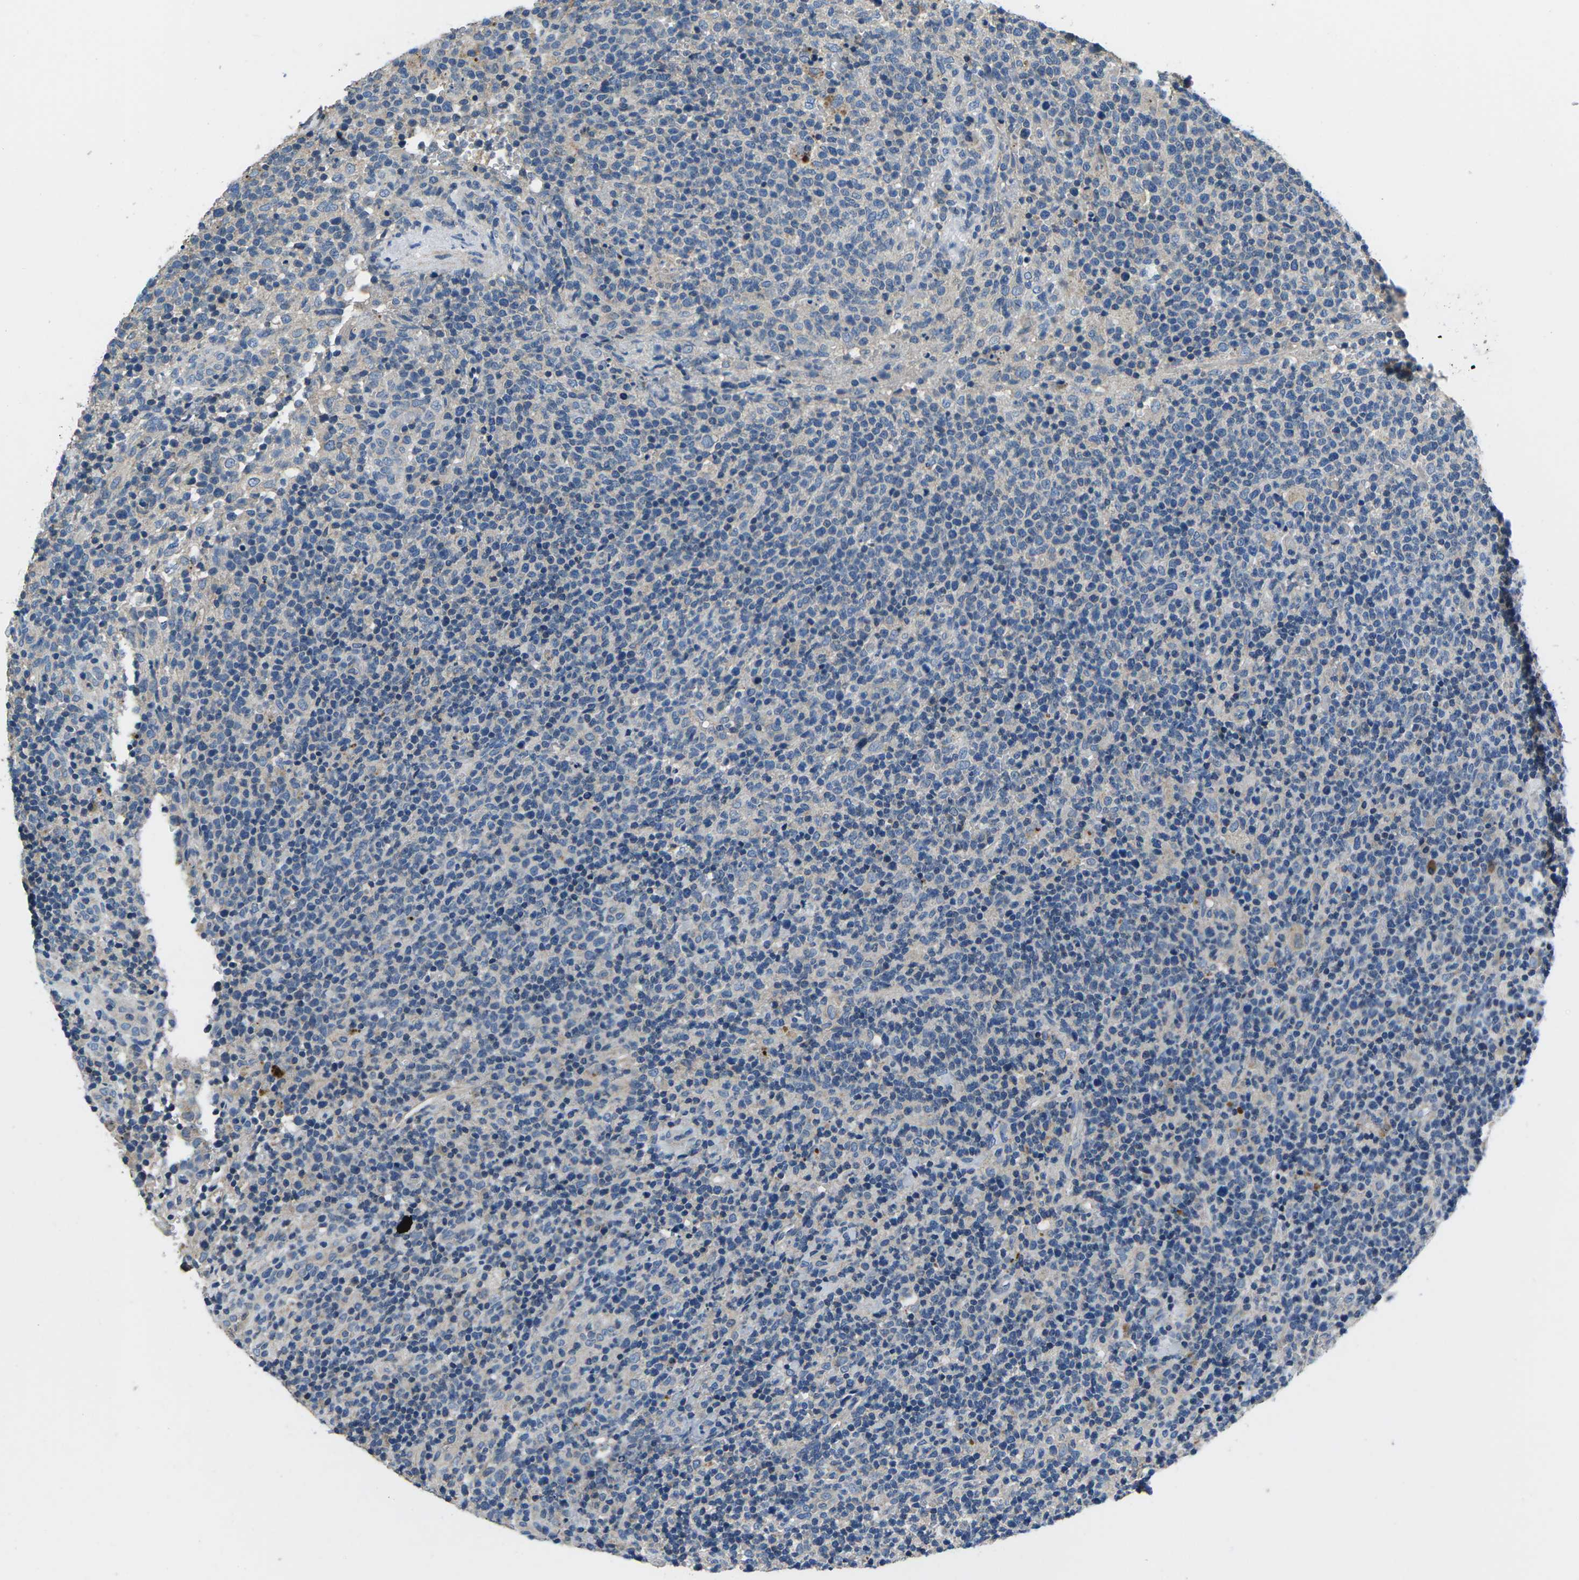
{"staining": {"intensity": "negative", "quantity": "none", "location": "none"}, "tissue": "lymphoma", "cell_type": "Tumor cells", "image_type": "cancer", "snomed": [{"axis": "morphology", "description": "Malignant lymphoma, non-Hodgkin's type, High grade"}, {"axis": "topography", "description": "Lymph node"}], "caption": "The IHC histopathology image has no significant expression in tumor cells of lymphoma tissue. Brightfield microscopy of immunohistochemistry (IHC) stained with DAB (brown) and hematoxylin (blue), captured at high magnification.", "gene": "PDCD6IP", "patient": {"sex": "male", "age": 61}}